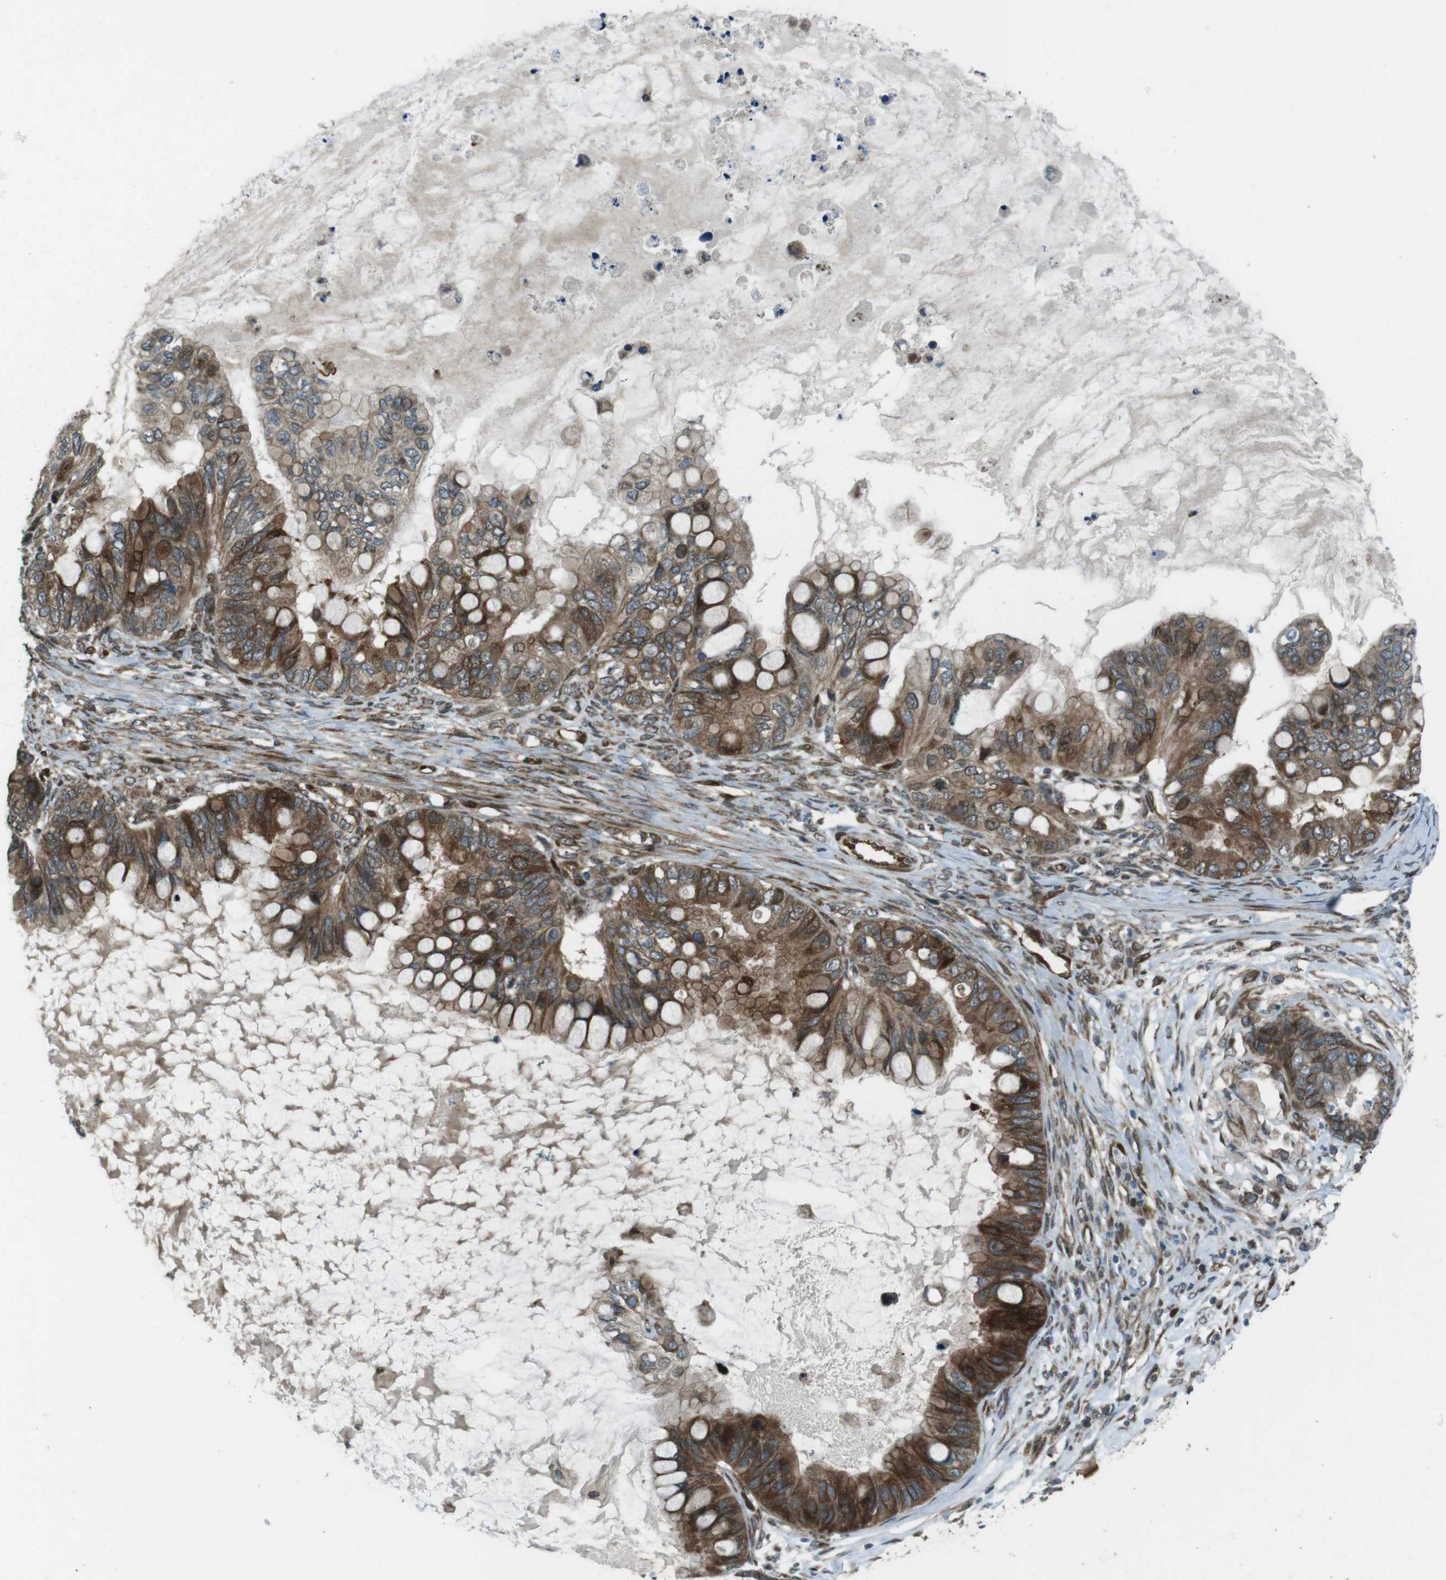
{"staining": {"intensity": "moderate", "quantity": ">75%", "location": "cytoplasmic/membranous"}, "tissue": "ovarian cancer", "cell_type": "Tumor cells", "image_type": "cancer", "snomed": [{"axis": "morphology", "description": "Cystadenocarcinoma, mucinous, NOS"}, {"axis": "topography", "description": "Ovary"}], "caption": "This is an image of IHC staining of ovarian cancer, which shows moderate staining in the cytoplasmic/membranous of tumor cells.", "gene": "ZNF330", "patient": {"sex": "female", "age": 80}}